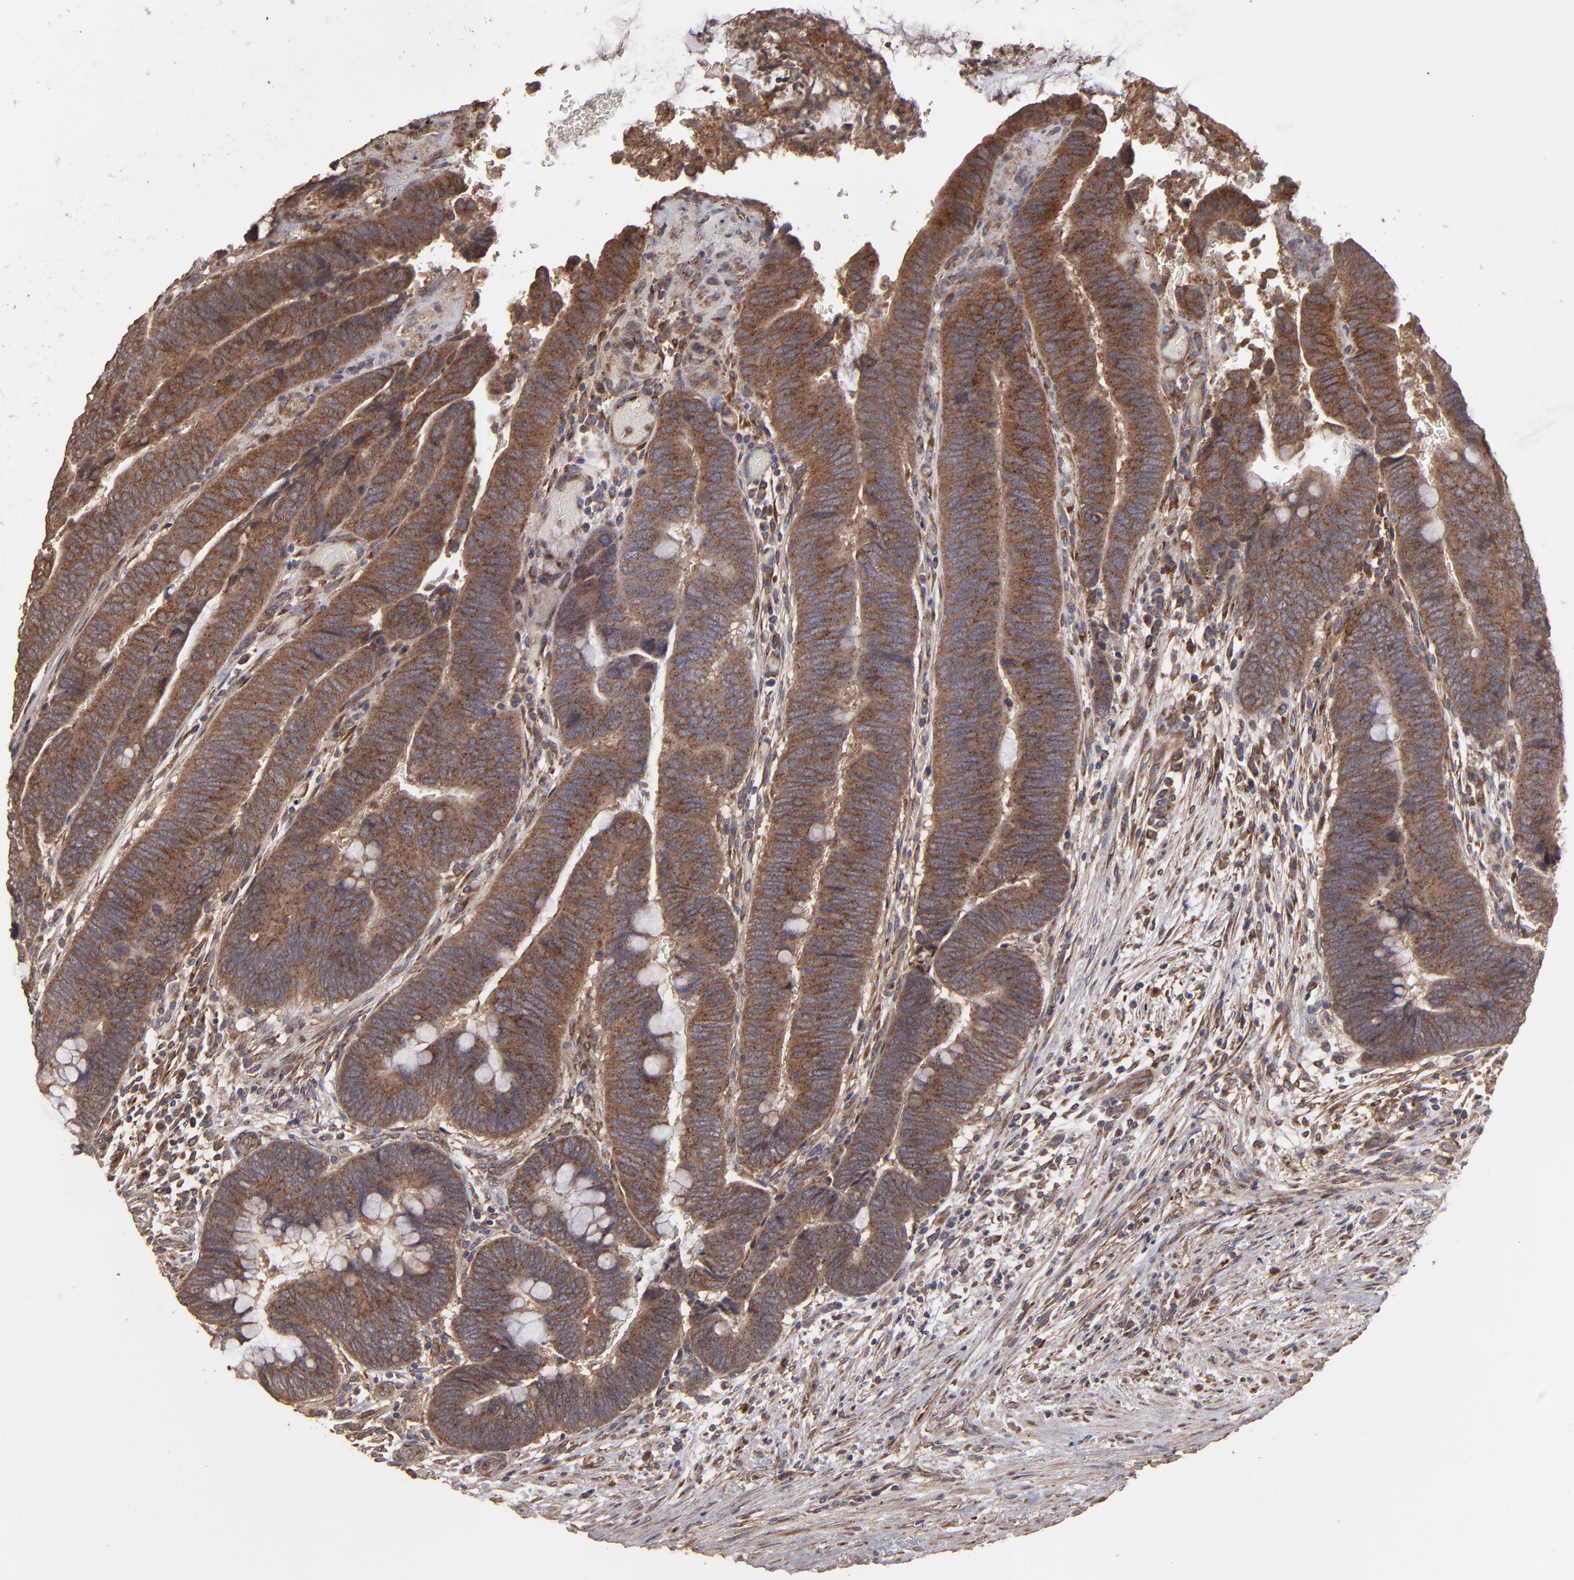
{"staining": {"intensity": "moderate", "quantity": ">75%", "location": "cytoplasmic/membranous"}, "tissue": "colorectal cancer", "cell_type": "Tumor cells", "image_type": "cancer", "snomed": [{"axis": "morphology", "description": "Normal tissue, NOS"}, {"axis": "morphology", "description": "Adenocarcinoma, NOS"}, {"axis": "topography", "description": "Rectum"}], "caption": "Immunohistochemical staining of human colorectal cancer displays medium levels of moderate cytoplasmic/membranous expression in about >75% of tumor cells.", "gene": "MMP2", "patient": {"sex": "male", "age": 92}}